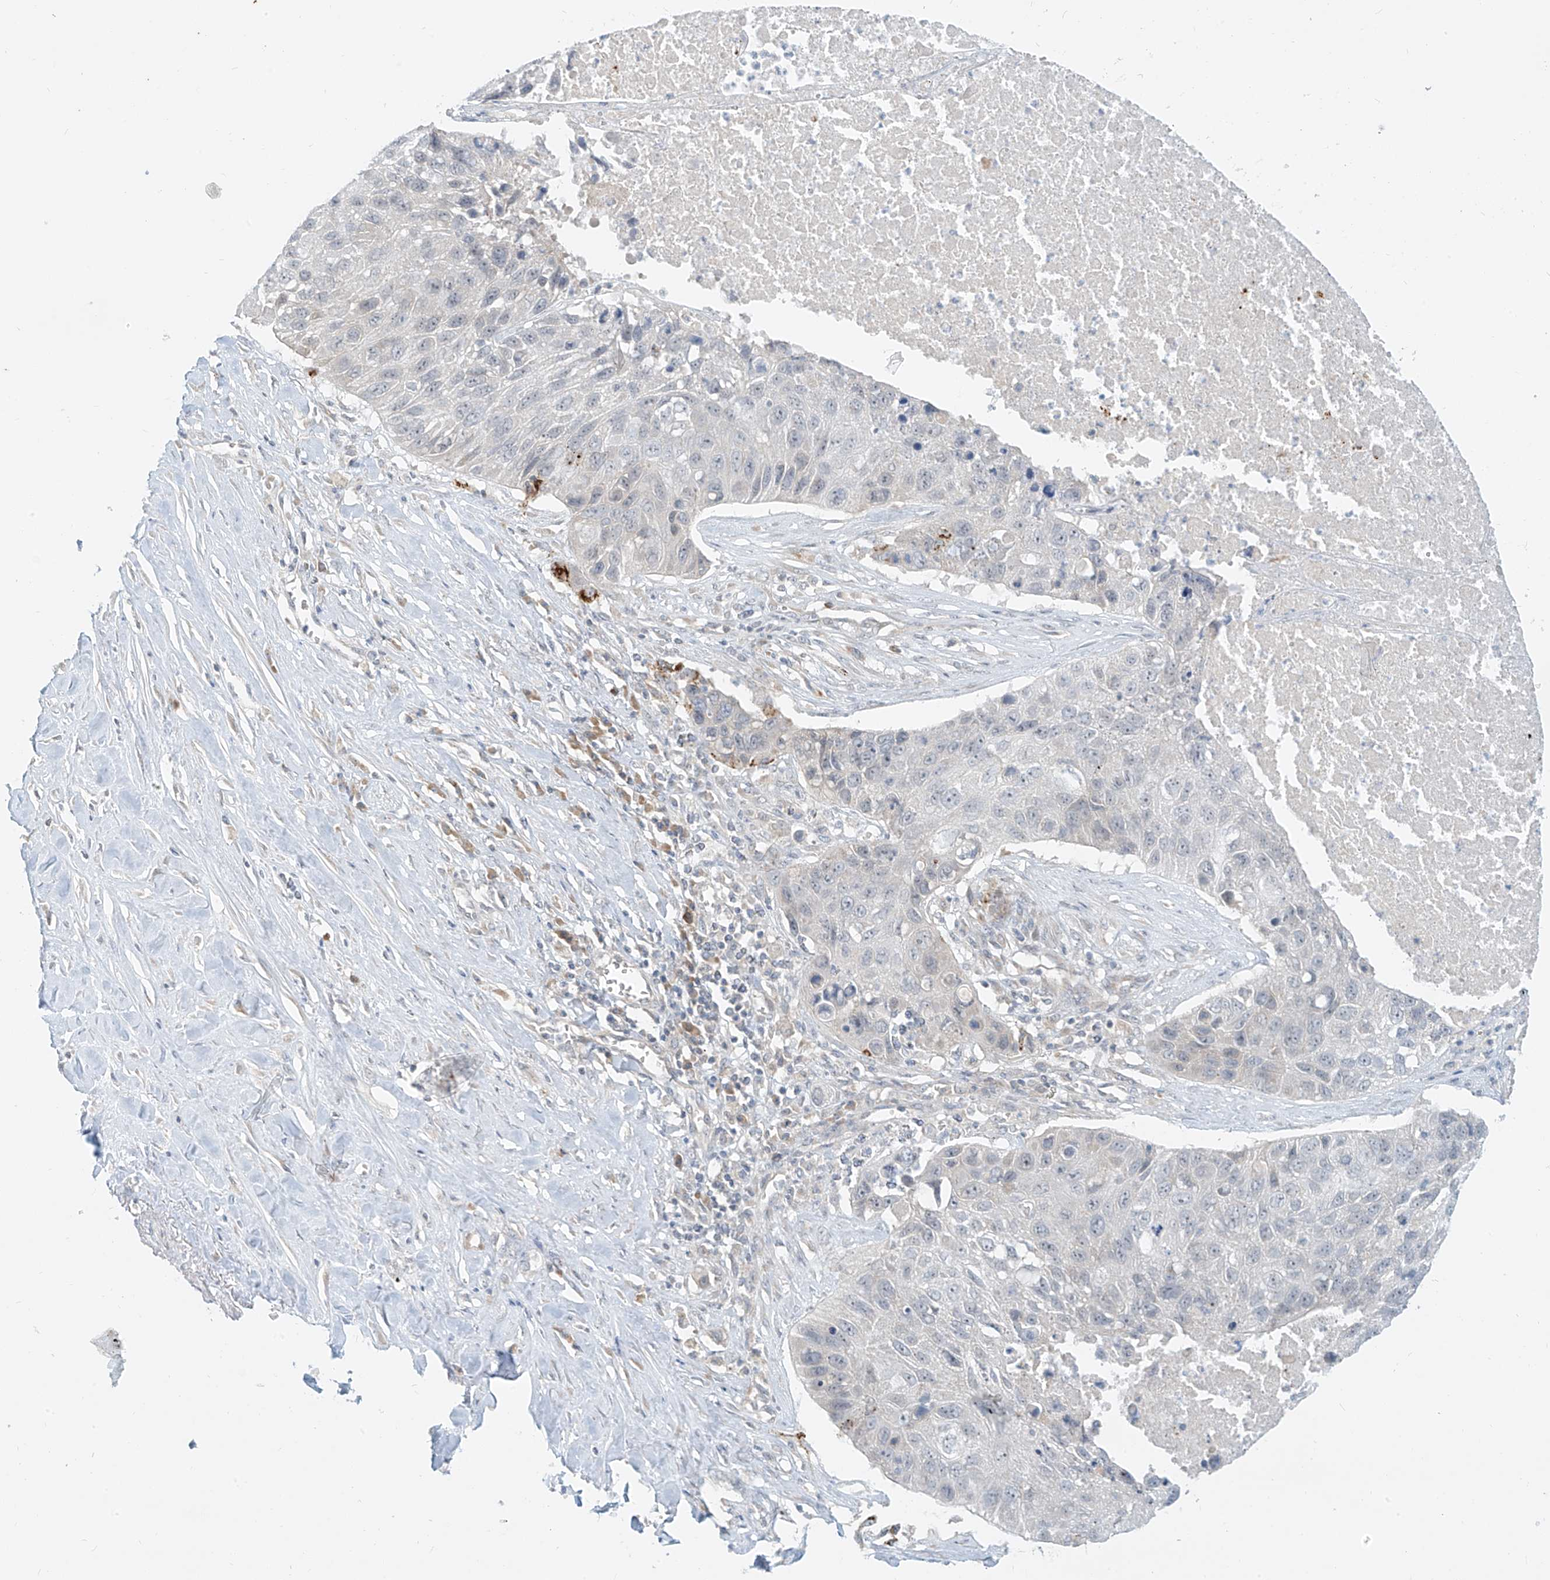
{"staining": {"intensity": "negative", "quantity": "none", "location": "none"}, "tissue": "lung cancer", "cell_type": "Tumor cells", "image_type": "cancer", "snomed": [{"axis": "morphology", "description": "Squamous cell carcinoma, NOS"}, {"axis": "topography", "description": "Lung"}], "caption": "Lung cancer (squamous cell carcinoma) stained for a protein using IHC reveals no positivity tumor cells.", "gene": "C2orf42", "patient": {"sex": "male", "age": 61}}